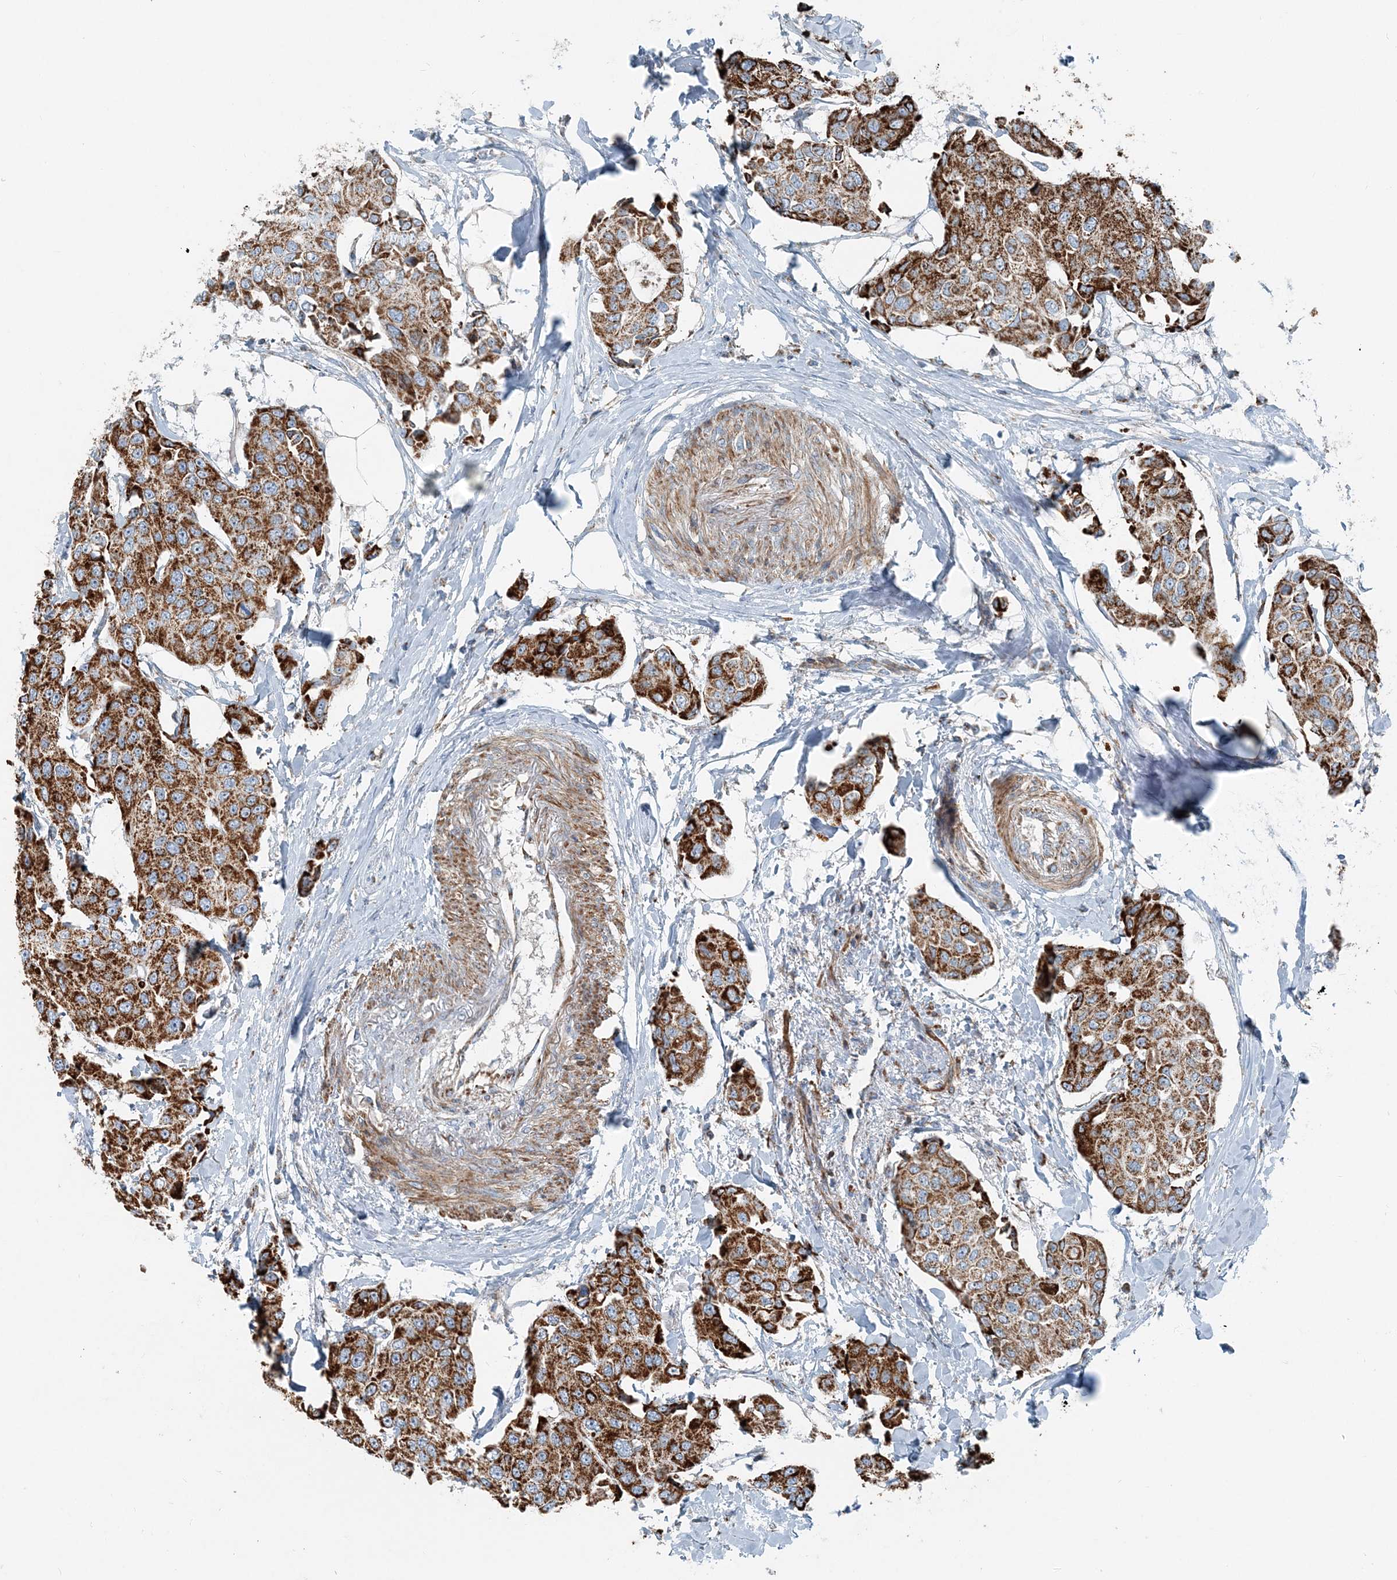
{"staining": {"intensity": "strong", "quantity": ">75%", "location": "cytoplasmic/membranous"}, "tissue": "breast cancer", "cell_type": "Tumor cells", "image_type": "cancer", "snomed": [{"axis": "morphology", "description": "Duct carcinoma"}, {"axis": "topography", "description": "Breast"}], "caption": "This is a photomicrograph of immunohistochemistry (IHC) staining of breast cancer, which shows strong staining in the cytoplasmic/membranous of tumor cells.", "gene": "INTU", "patient": {"sex": "female", "age": 80}}